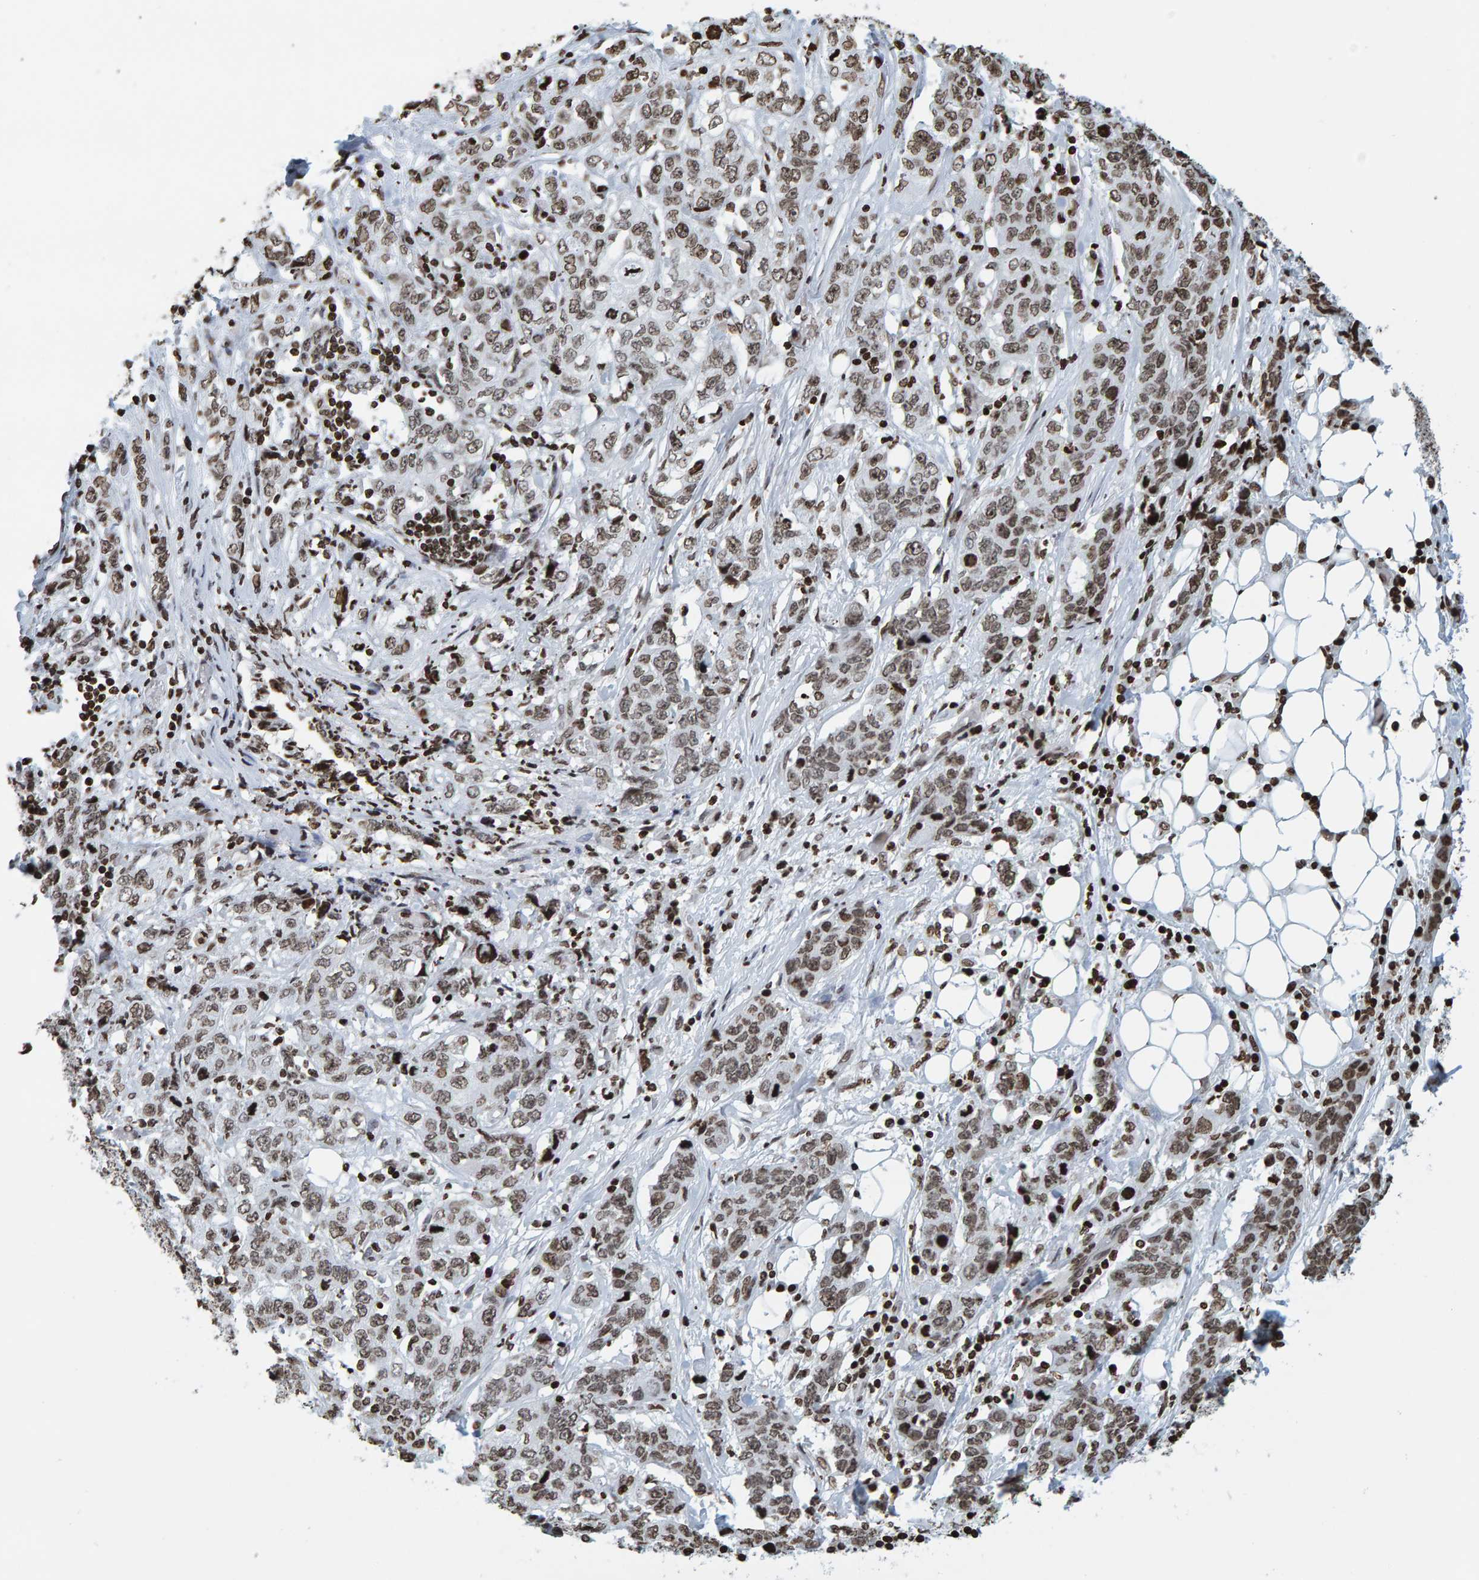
{"staining": {"intensity": "weak", "quantity": ">75%", "location": "cytoplasmic/membranous,nuclear"}, "tissue": "stomach cancer", "cell_type": "Tumor cells", "image_type": "cancer", "snomed": [{"axis": "morphology", "description": "Adenocarcinoma, NOS"}, {"axis": "topography", "description": "Stomach"}], "caption": "A photomicrograph of stomach cancer (adenocarcinoma) stained for a protein exhibits weak cytoplasmic/membranous and nuclear brown staining in tumor cells.", "gene": "BRF2", "patient": {"sex": "male", "age": 48}}